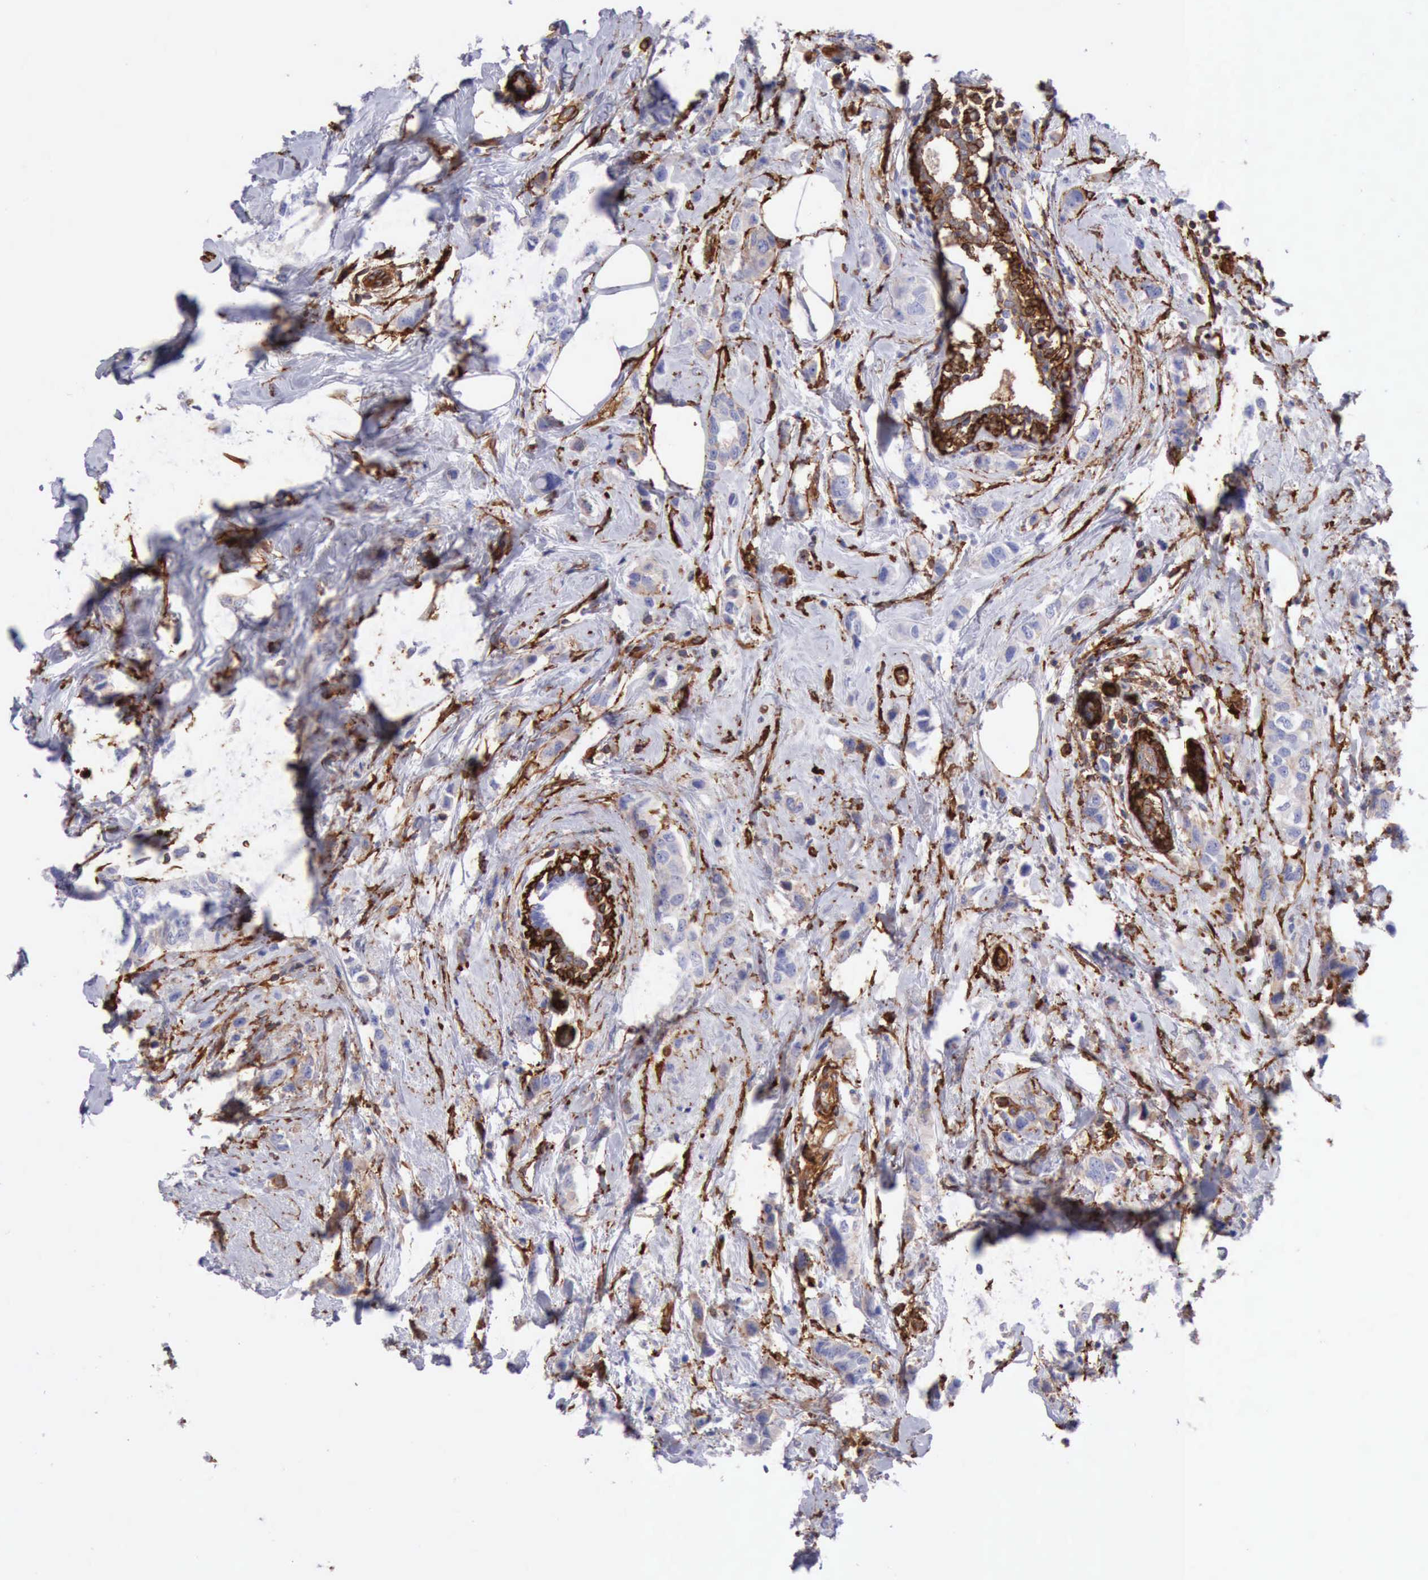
{"staining": {"intensity": "negative", "quantity": "none", "location": "none"}, "tissue": "breast cancer", "cell_type": "Tumor cells", "image_type": "cancer", "snomed": [{"axis": "morphology", "description": "Normal tissue, NOS"}, {"axis": "morphology", "description": "Duct carcinoma"}, {"axis": "topography", "description": "Breast"}], "caption": "DAB (3,3'-diaminobenzidine) immunohistochemical staining of breast cancer (infiltrating ductal carcinoma) demonstrates no significant positivity in tumor cells. (Brightfield microscopy of DAB (3,3'-diaminobenzidine) immunohistochemistry at high magnification).", "gene": "FLNA", "patient": {"sex": "female", "age": 50}}